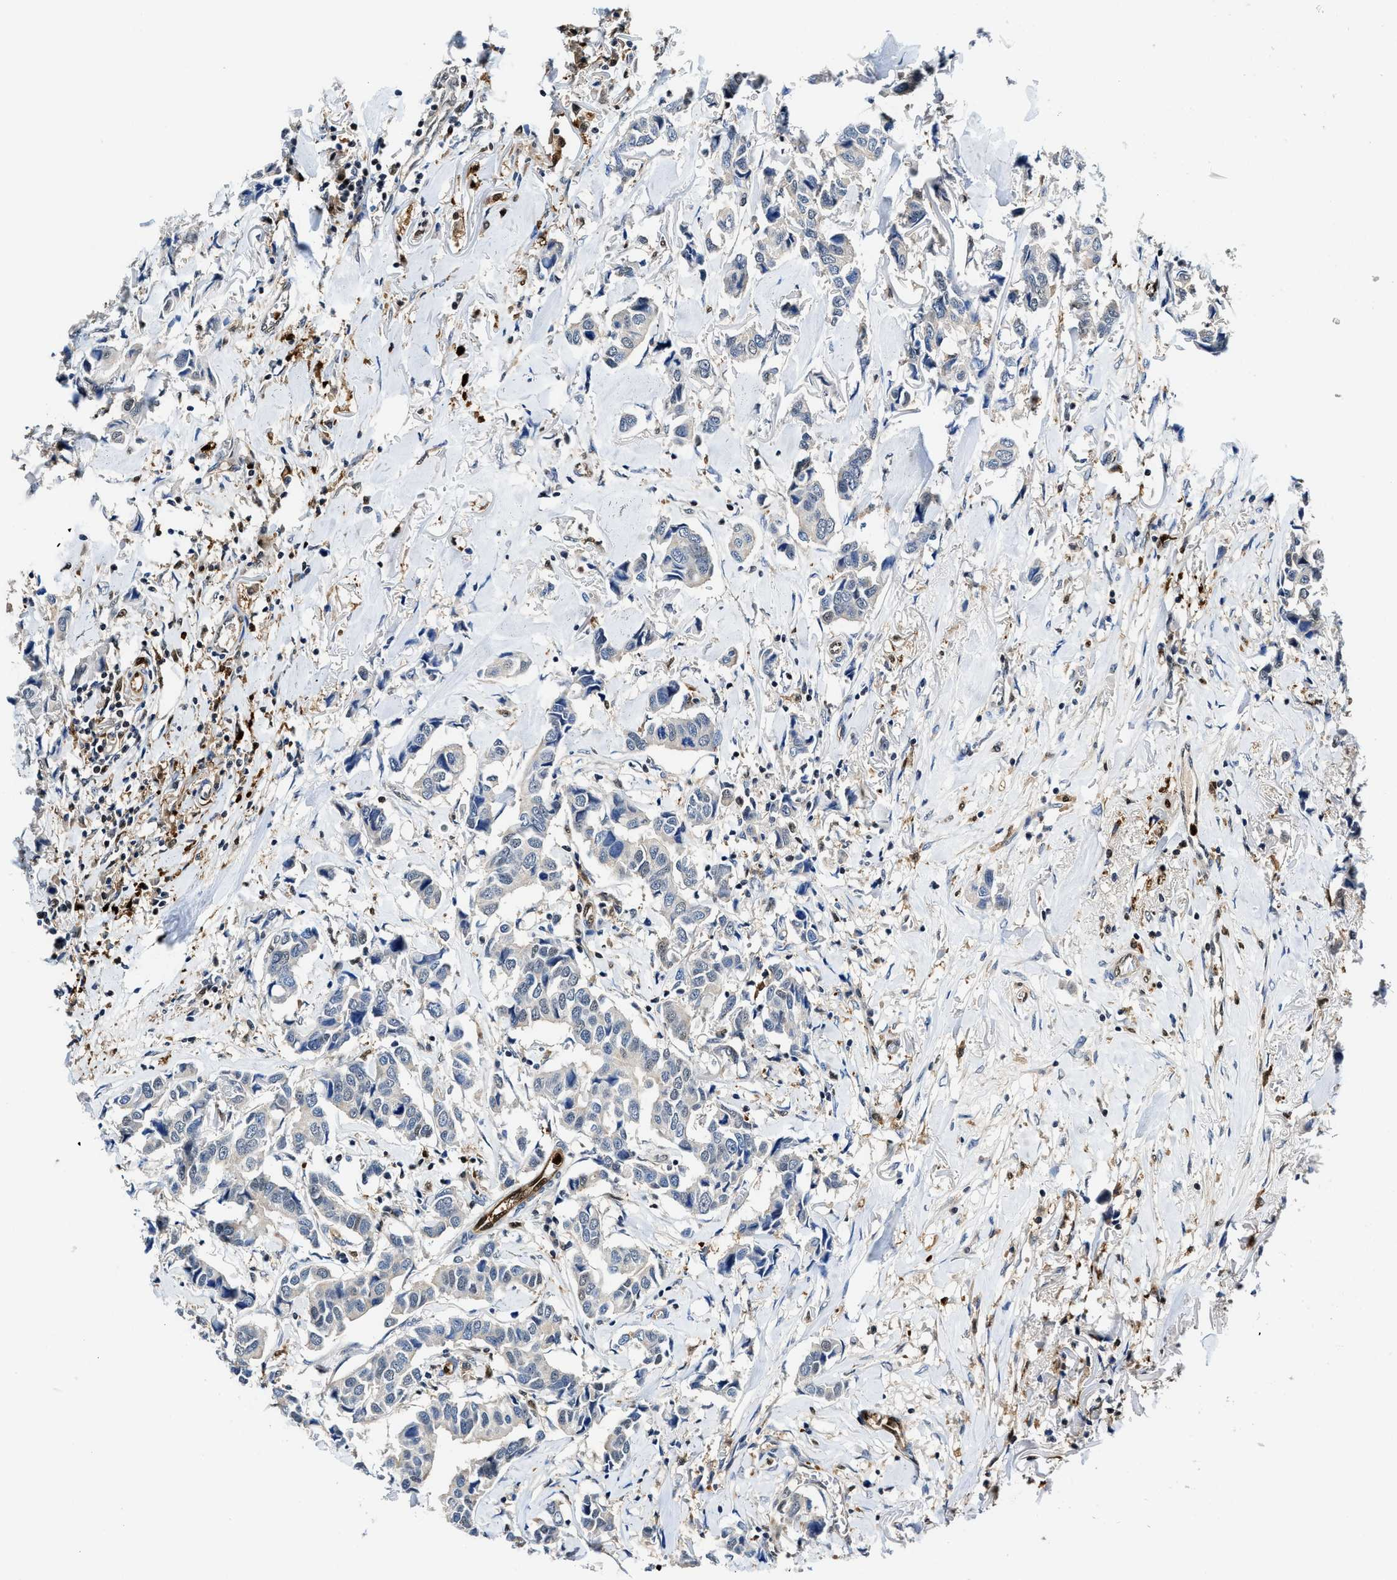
{"staining": {"intensity": "weak", "quantity": "<25%", "location": "nuclear"}, "tissue": "breast cancer", "cell_type": "Tumor cells", "image_type": "cancer", "snomed": [{"axis": "morphology", "description": "Duct carcinoma"}, {"axis": "topography", "description": "Breast"}], "caption": "The micrograph shows no significant staining in tumor cells of intraductal carcinoma (breast).", "gene": "LTA4H", "patient": {"sex": "female", "age": 80}}